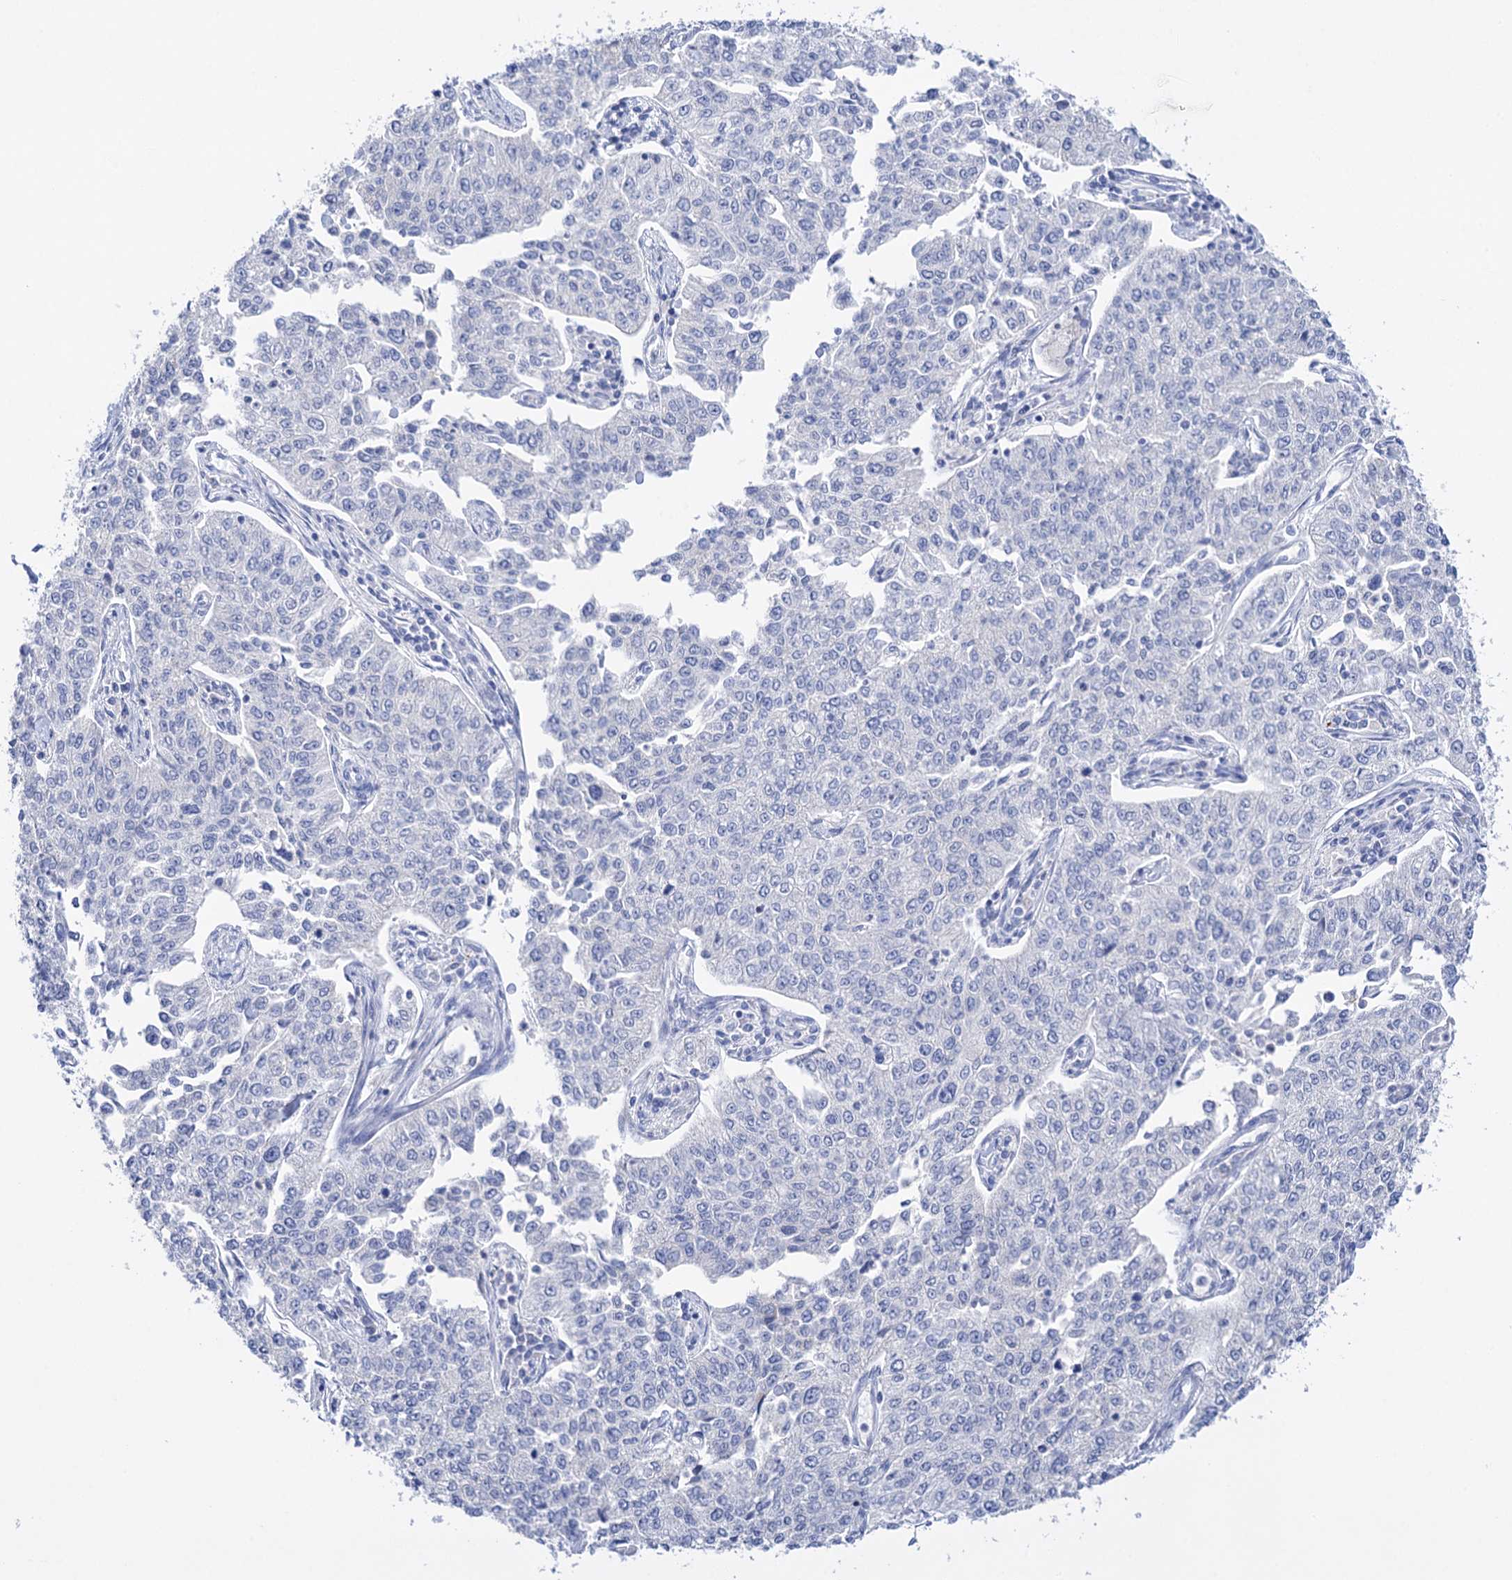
{"staining": {"intensity": "negative", "quantity": "none", "location": "none"}, "tissue": "cervical cancer", "cell_type": "Tumor cells", "image_type": "cancer", "snomed": [{"axis": "morphology", "description": "Squamous cell carcinoma, NOS"}, {"axis": "topography", "description": "Cervix"}], "caption": "IHC image of cervical cancer stained for a protein (brown), which shows no expression in tumor cells. (DAB immunohistochemistry (IHC) visualized using brightfield microscopy, high magnification).", "gene": "BBS4", "patient": {"sex": "female", "age": 35}}